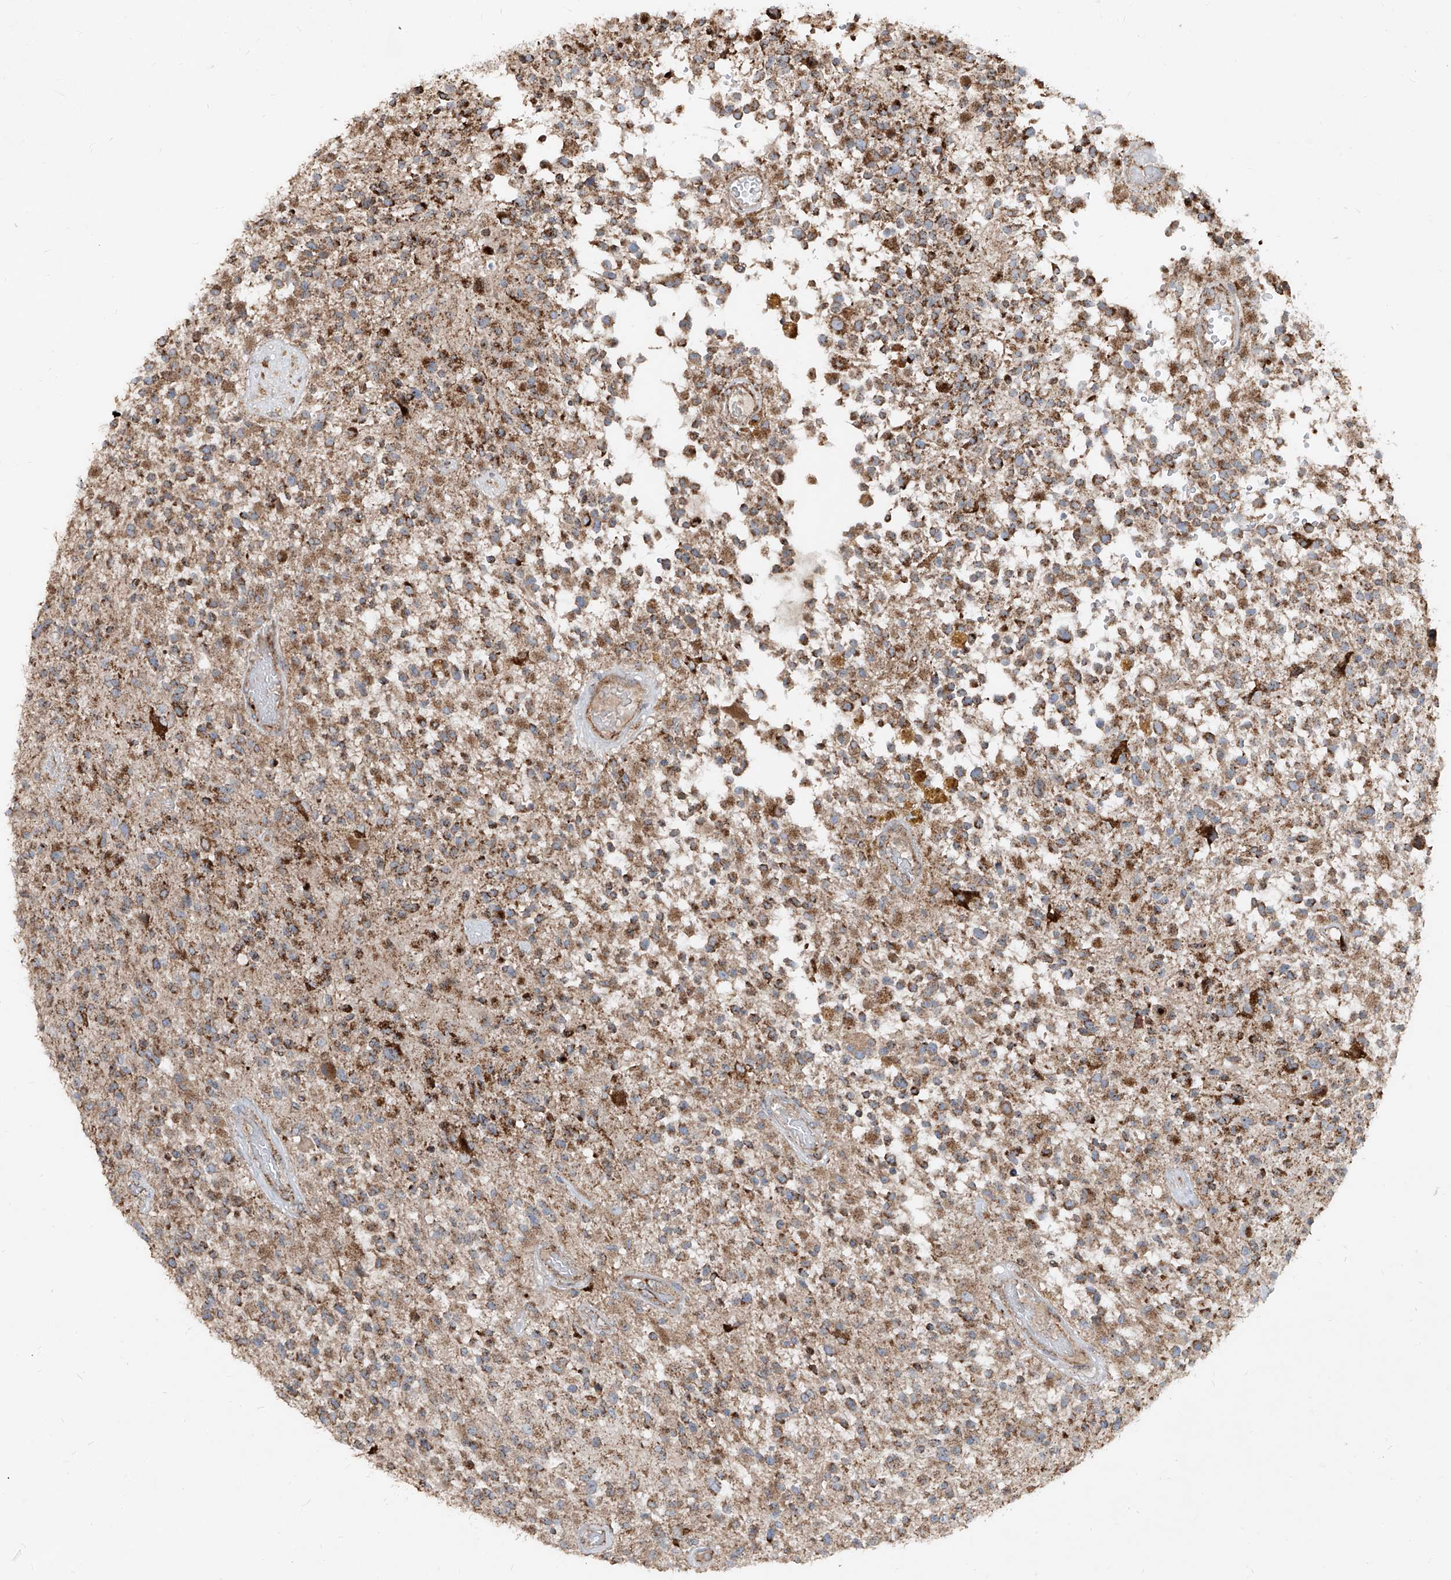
{"staining": {"intensity": "moderate", "quantity": ">75%", "location": "cytoplasmic/membranous"}, "tissue": "glioma", "cell_type": "Tumor cells", "image_type": "cancer", "snomed": [{"axis": "morphology", "description": "Glioma, malignant, High grade"}, {"axis": "morphology", "description": "Glioblastoma, NOS"}, {"axis": "topography", "description": "Brain"}], "caption": "Protein staining by IHC displays moderate cytoplasmic/membranous staining in approximately >75% of tumor cells in glioma. The staining was performed using DAB (3,3'-diaminobenzidine) to visualize the protein expression in brown, while the nuclei were stained in blue with hematoxylin (Magnification: 20x).", "gene": "ABCD3", "patient": {"sex": "male", "age": 60}}